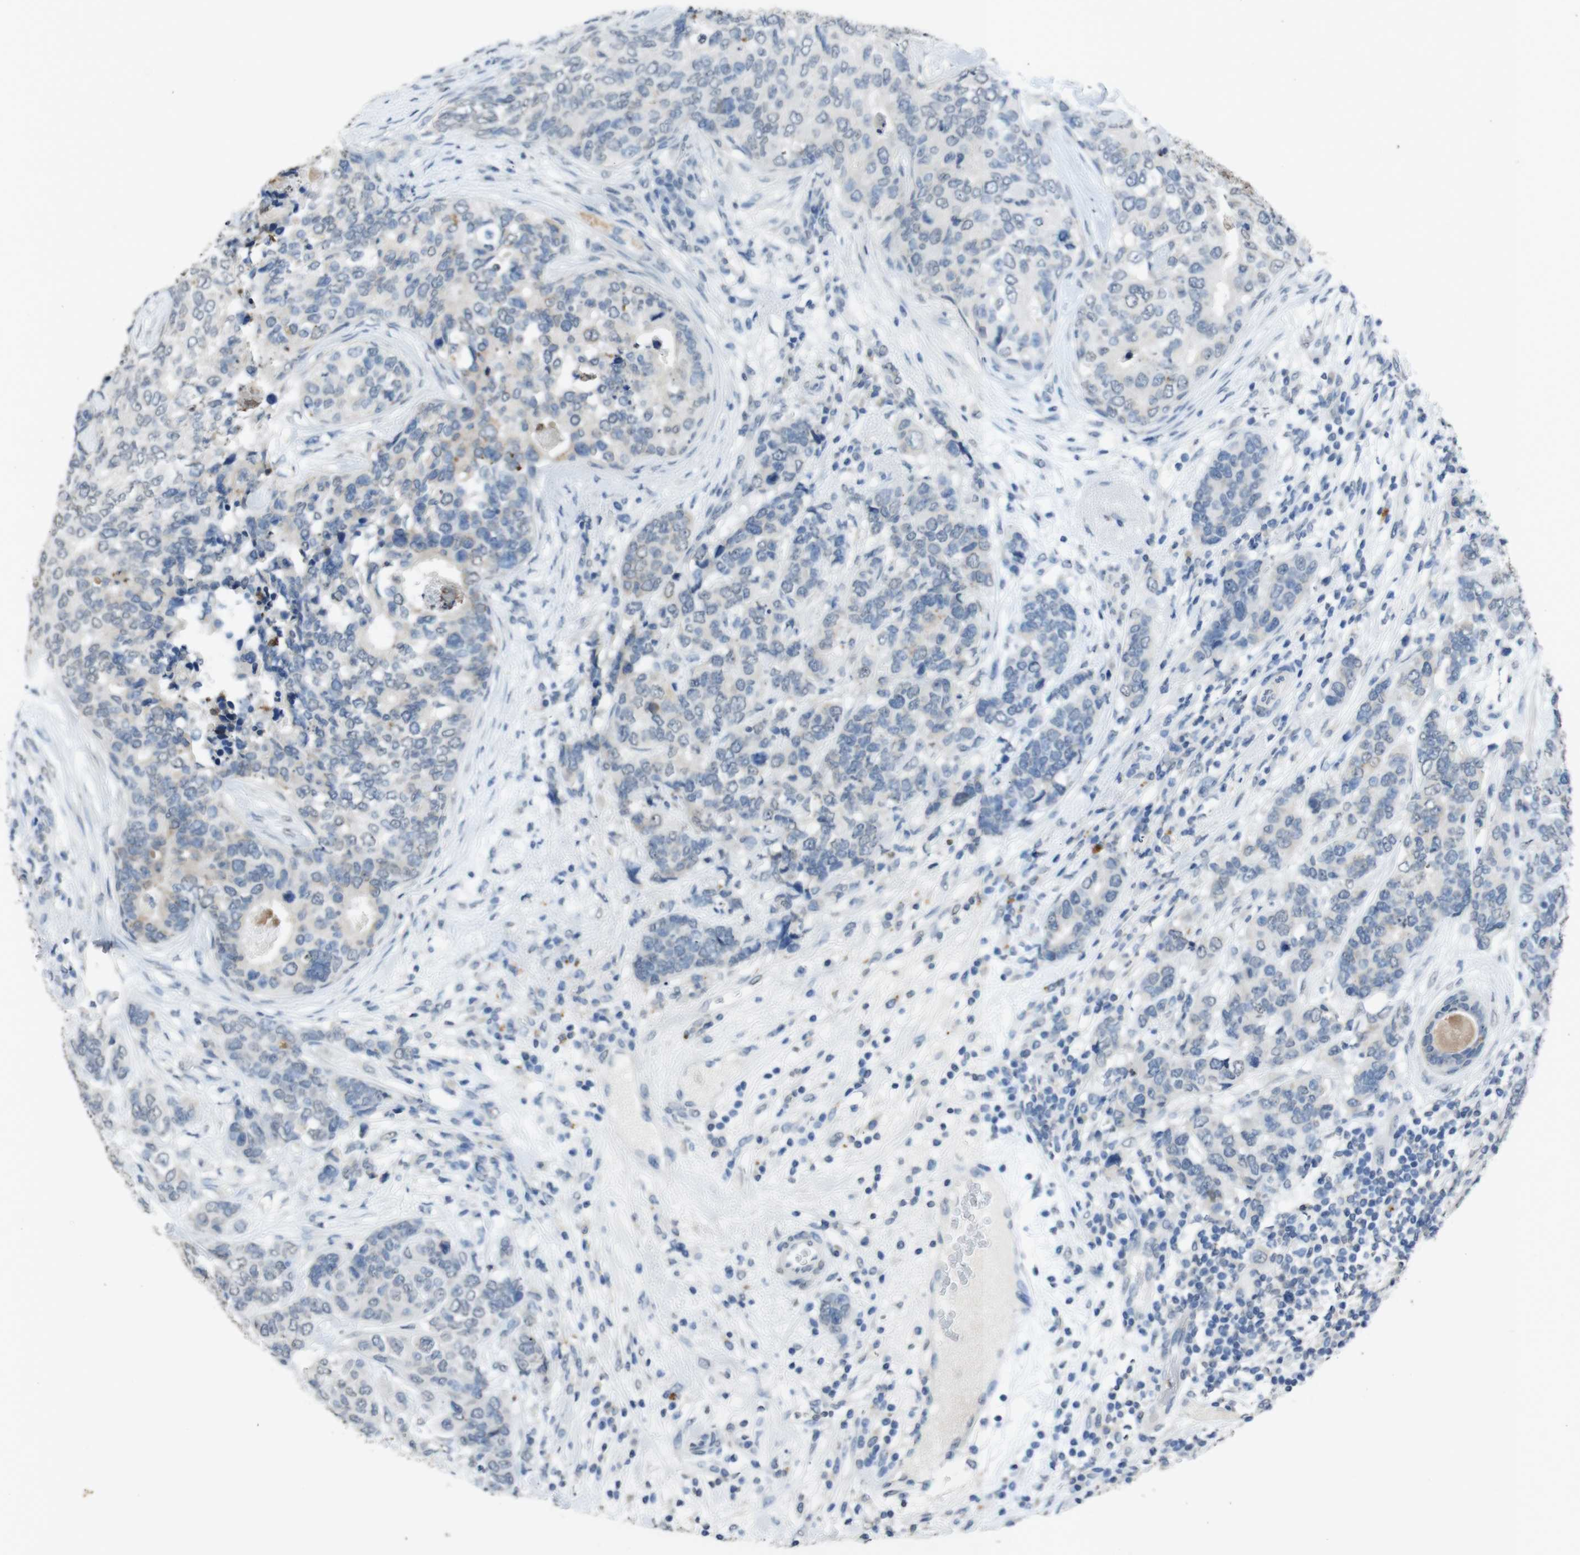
{"staining": {"intensity": "negative", "quantity": "none", "location": "none"}, "tissue": "breast cancer", "cell_type": "Tumor cells", "image_type": "cancer", "snomed": [{"axis": "morphology", "description": "Lobular carcinoma"}, {"axis": "topography", "description": "Breast"}], "caption": "Immunohistochemistry photomicrograph of neoplastic tissue: human breast lobular carcinoma stained with DAB exhibits no significant protein positivity in tumor cells.", "gene": "STBD1", "patient": {"sex": "female", "age": 59}}